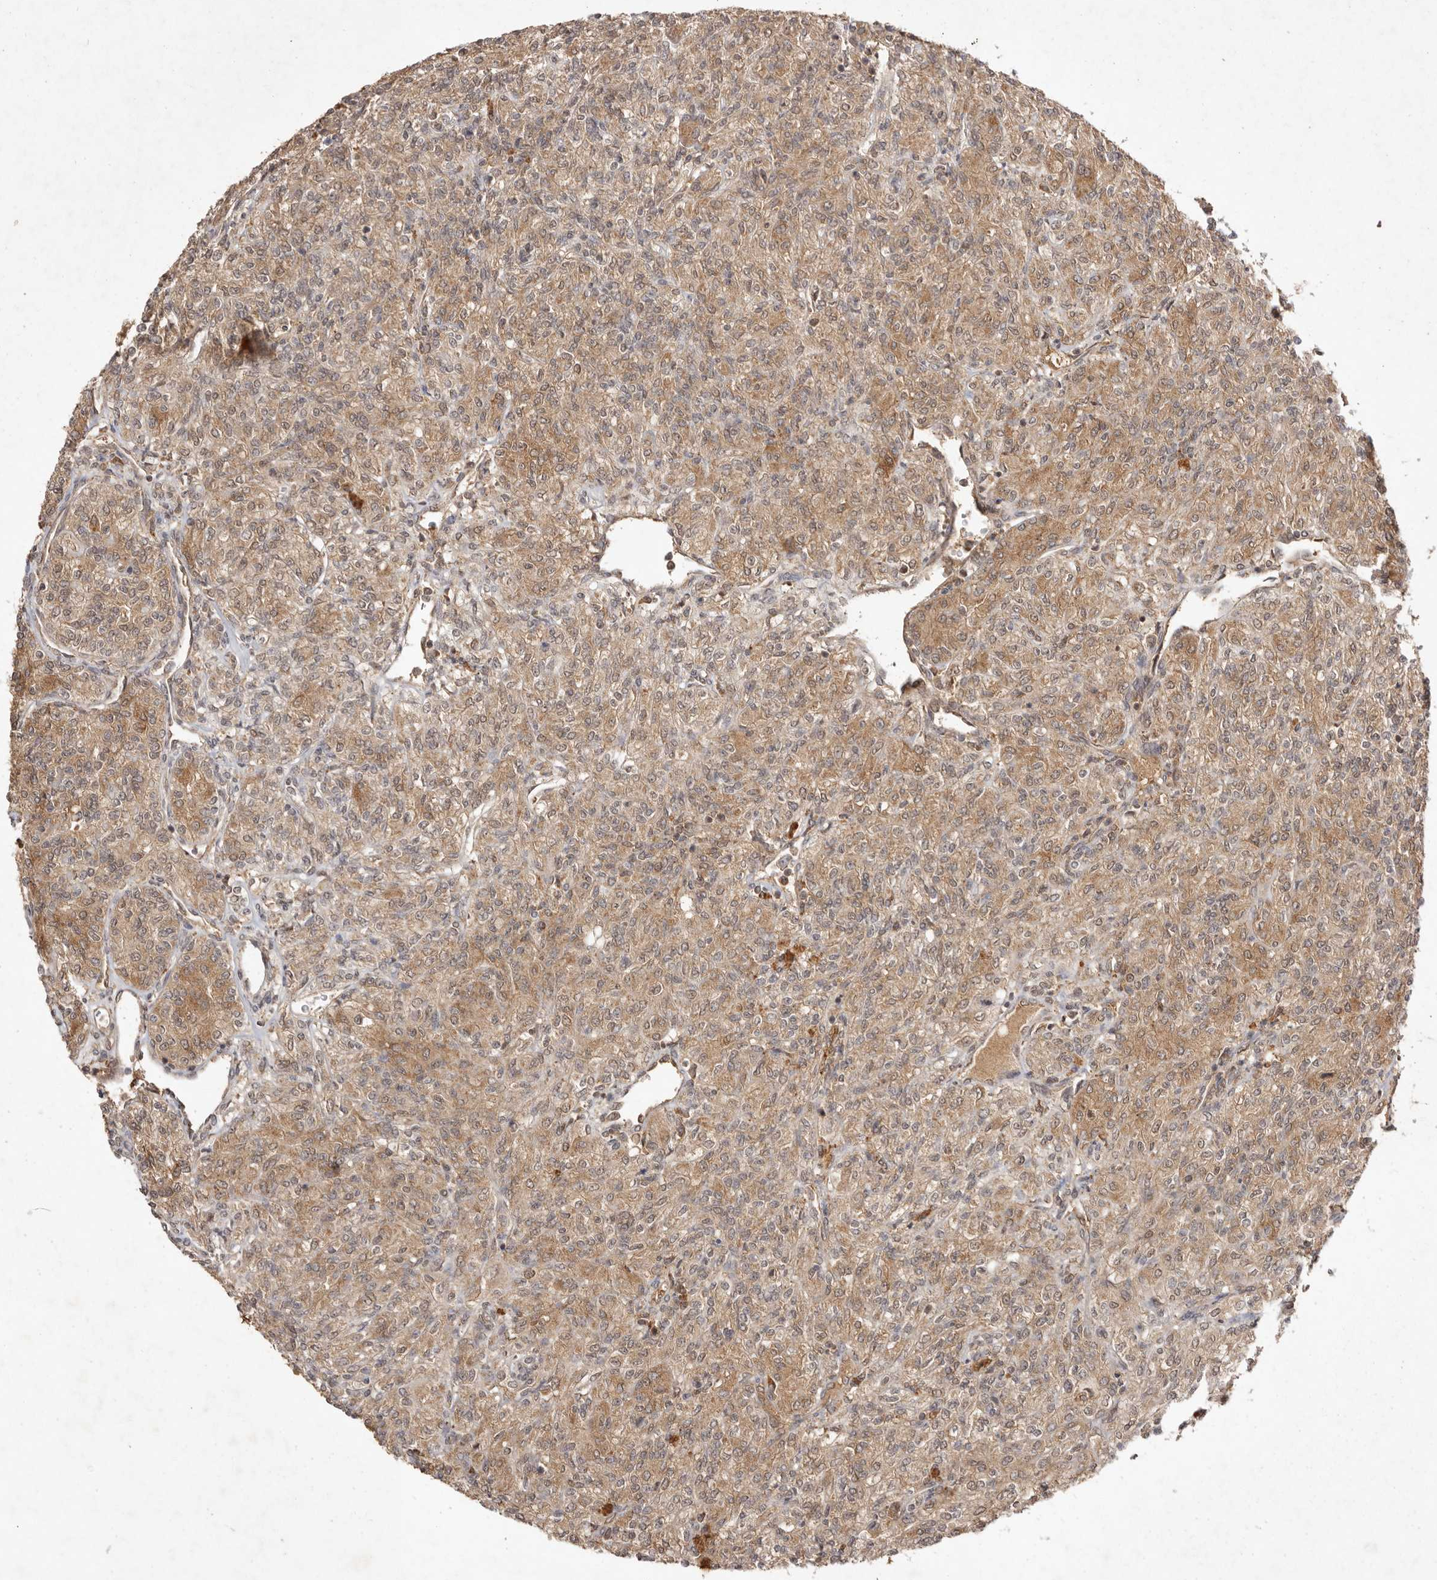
{"staining": {"intensity": "moderate", "quantity": ">75%", "location": "cytoplasmic/membranous"}, "tissue": "renal cancer", "cell_type": "Tumor cells", "image_type": "cancer", "snomed": [{"axis": "morphology", "description": "Adenocarcinoma, NOS"}, {"axis": "topography", "description": "Kidney"}], "caption": "A brown stain shows moderate cytoplasmic/membranous positivity of a protein in human renal cancer (adenocarcinoma) tumor cells.", "gene": "TARS2", "patient": {"sex": "male", "age": 77}}